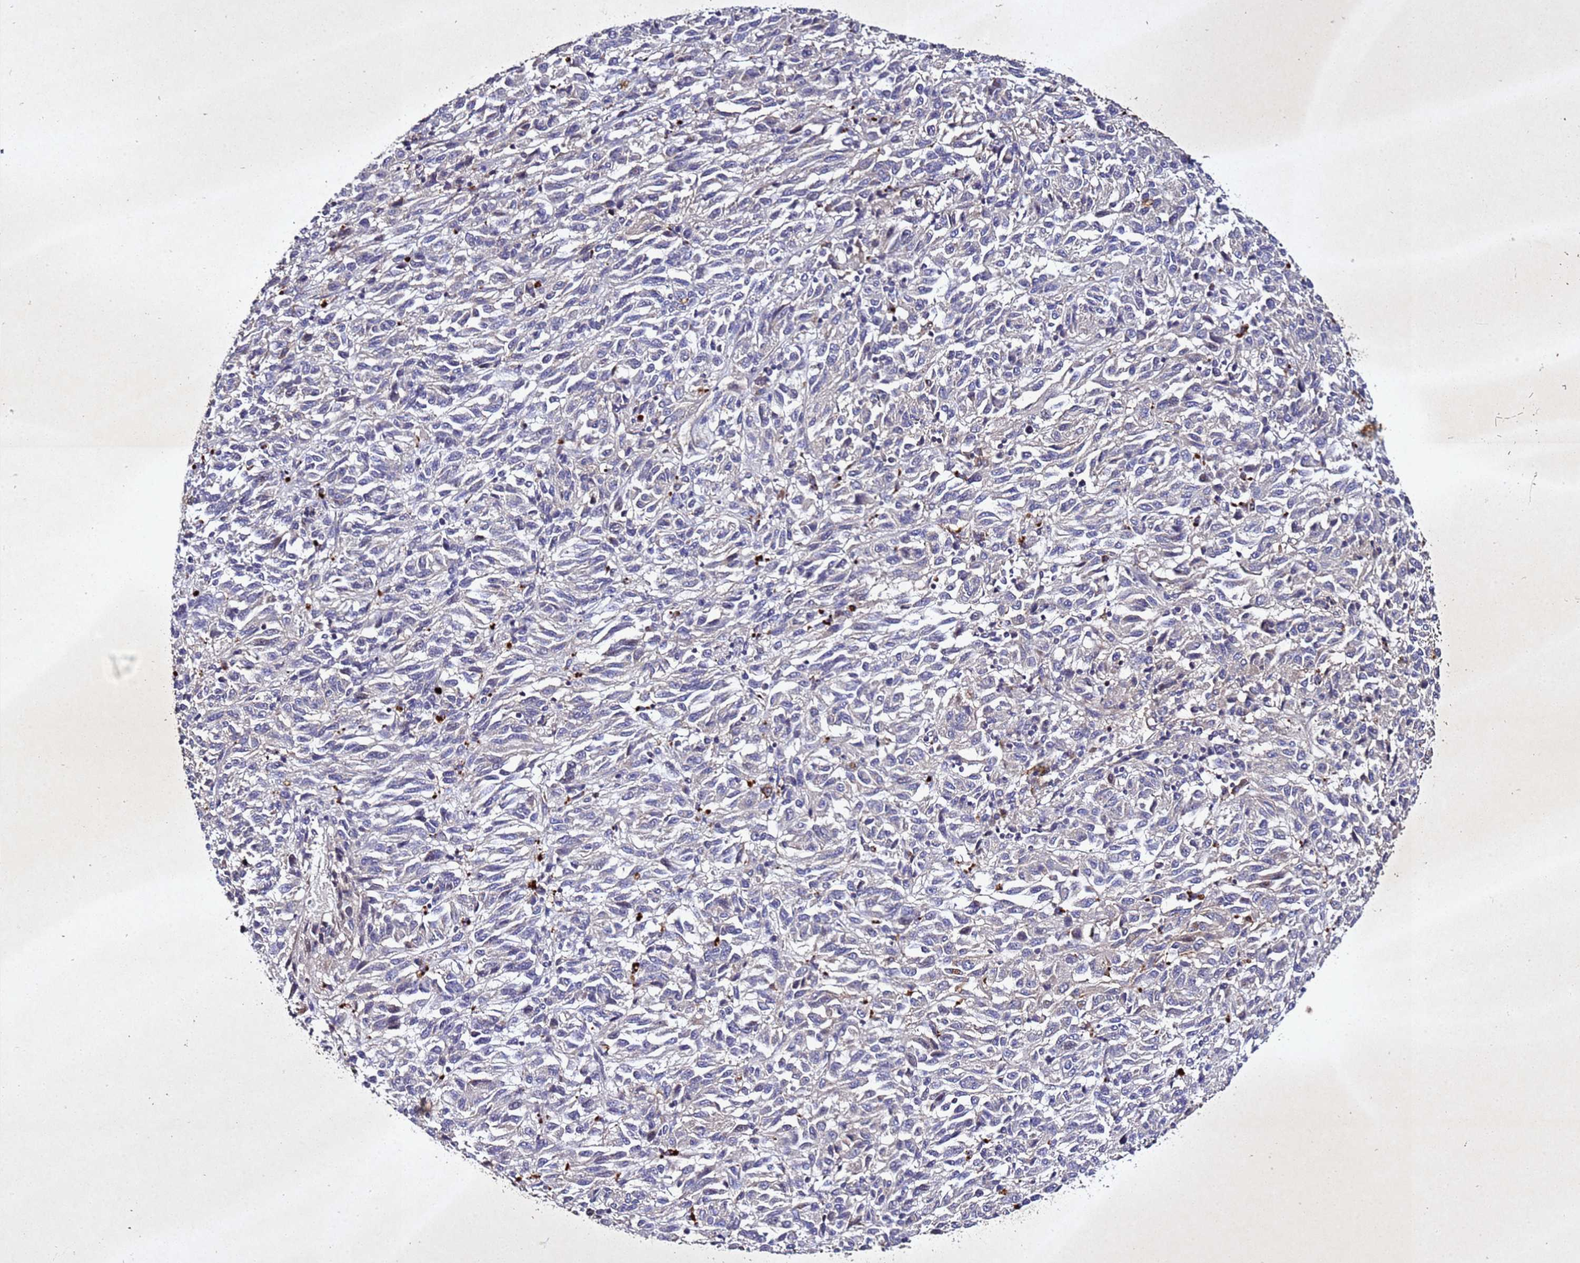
{"staining": {"intensity": "negative", "quantity": "none", "location": "none"}, "tissue": "melanoma", "cell_type": "Tumor cells", "image_type": "cancer", "snomed": [{"axis": "morphology", "description": "Malignant melanoma, Metastatic site"}, {"axis": "topography", "description": "Lung"}], "caption": "Immunohistochemistry (IHC) of human malignant melanoma (metastatic site) demonstrates no positivity in tumor cells. (DAB (3,3'-diaminobenzidine) IHC with hematoxylin counter stain).", "gene": "SV2B", "patient": {"sex": "male", "age": 64}}